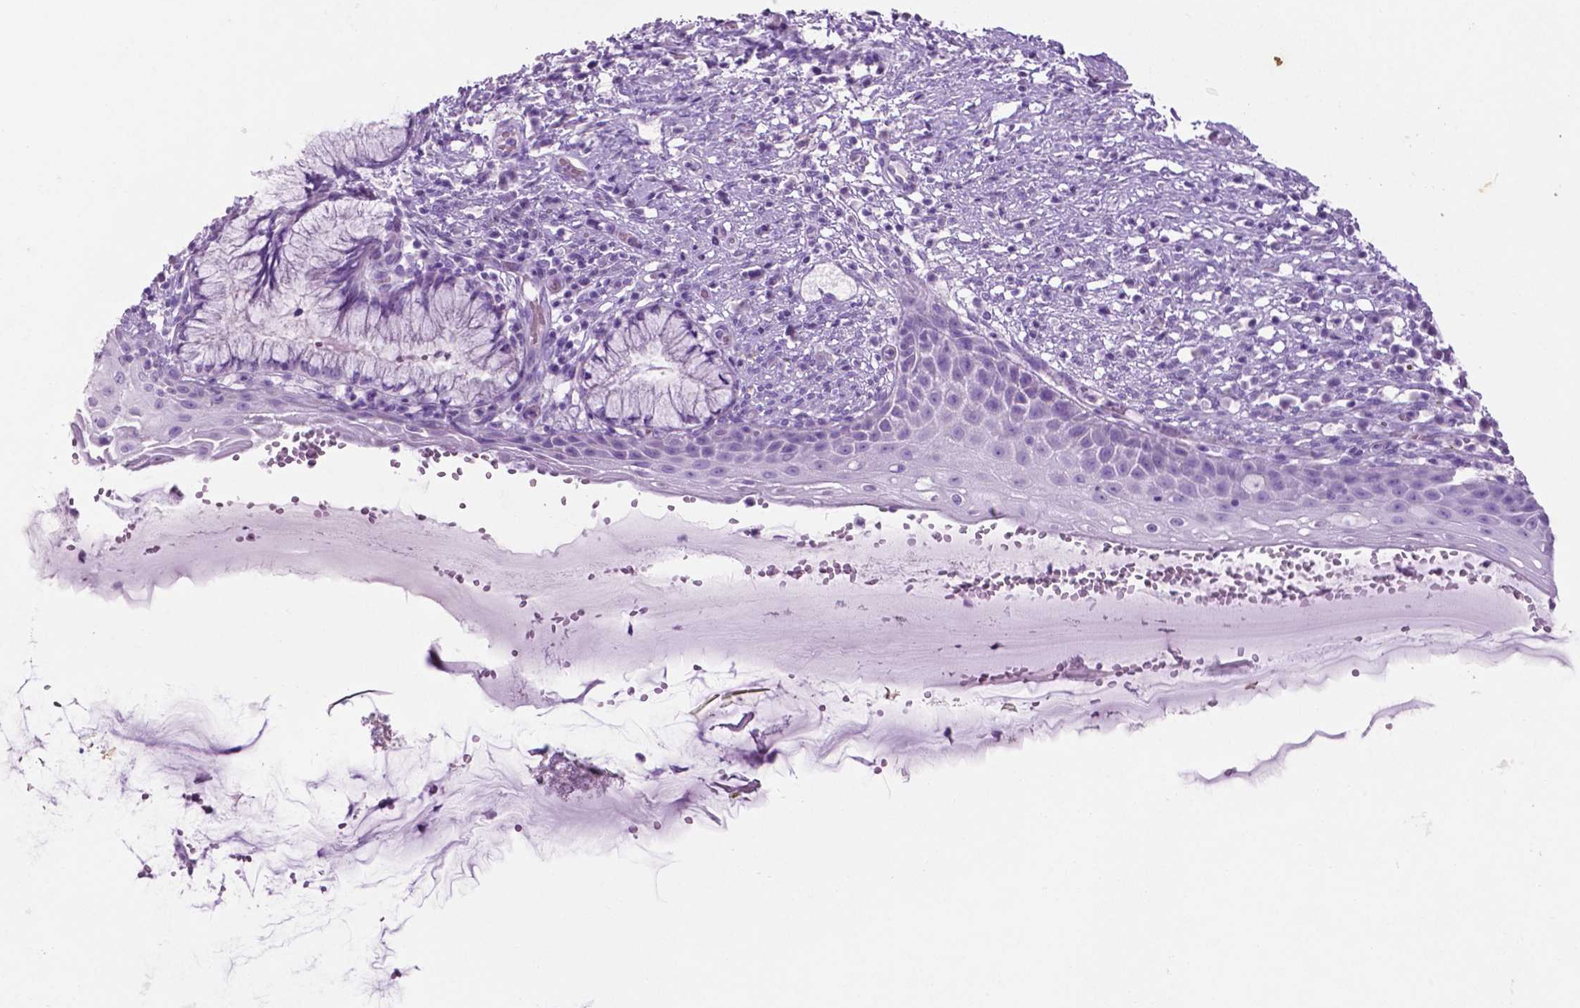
{"staining": {"intensity": "negative", "quantity": "none", "location": "none"}, "tissue": "cervix", "cell_type": "Glandular cells", "image_type": "normal", "snomed": [{"axis": "morphology", "description": "Normal tissue, NOS"}, {"axis": "topography", "description": "Cervix"}], "caption": "Immunohistochemistry (IHC) of benign cervix shows no expression in glandular cells. (DAB immunohistochemistry (IHC) with hematoxylin counter stain).", "gene": "PHGR1", "patient": {"sex": "female", "age": 37}}